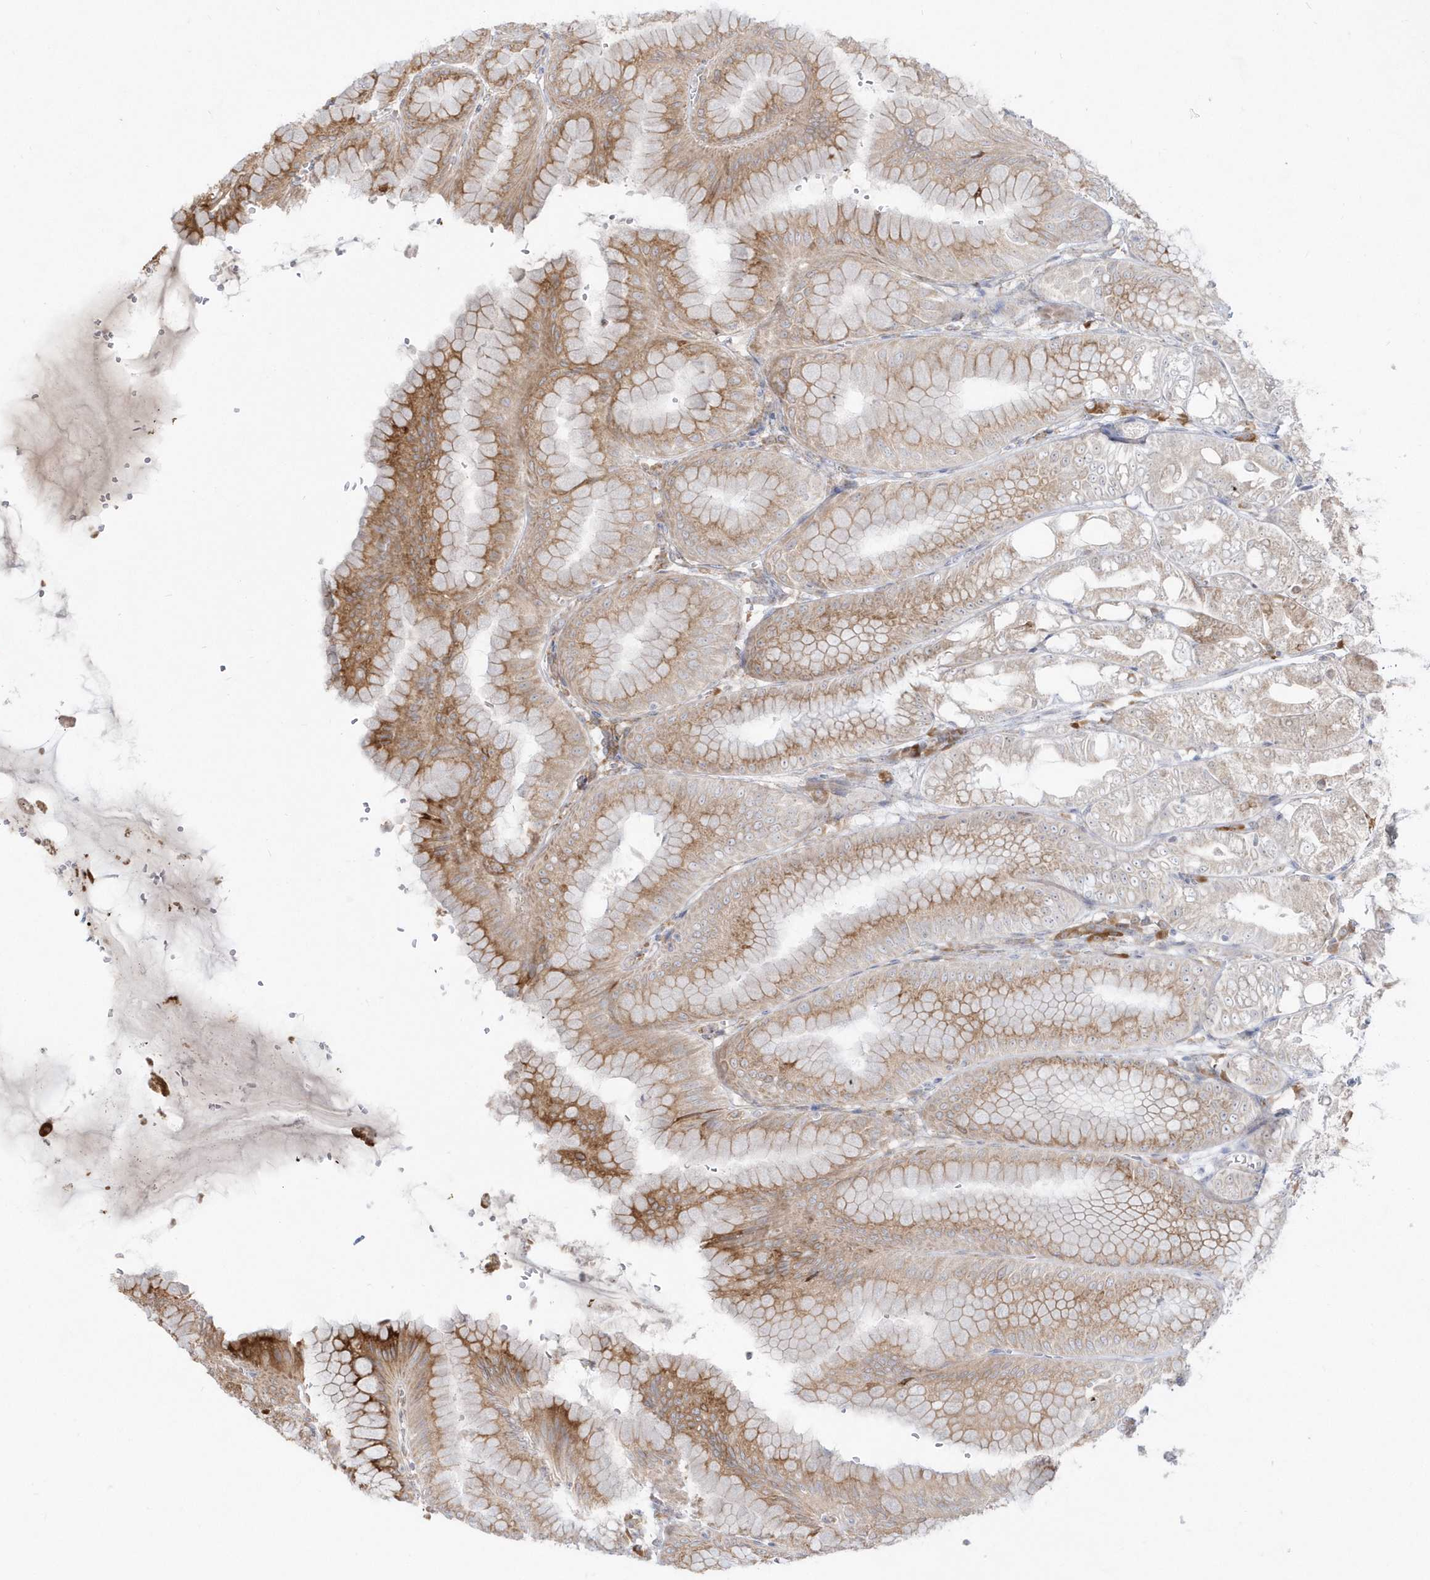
{"staining": {"intensity": "moderate", "quantity": "25%-75%", "location": "cytoplasmic/membranous"}, "tissue": "stomach", "cell_type": "Glandular cells", "image_type": "normal", "snomed": [{"axis": "morphology", "description": "Normal tissue, NOS"}, {"axis": "topography", "description": "Stomach, lower"}], "caption": "Immunohistochemical staining of unremarkable stomach reveals medium levels of moderate cytoplasmic/membranous positivity in about 25%-75% of glandular cells. (brown staining indicates protein expression, while blue staining denotes nuclei).", "gene": "EPC2", "patient": {"sex": "male", "age": 71}}